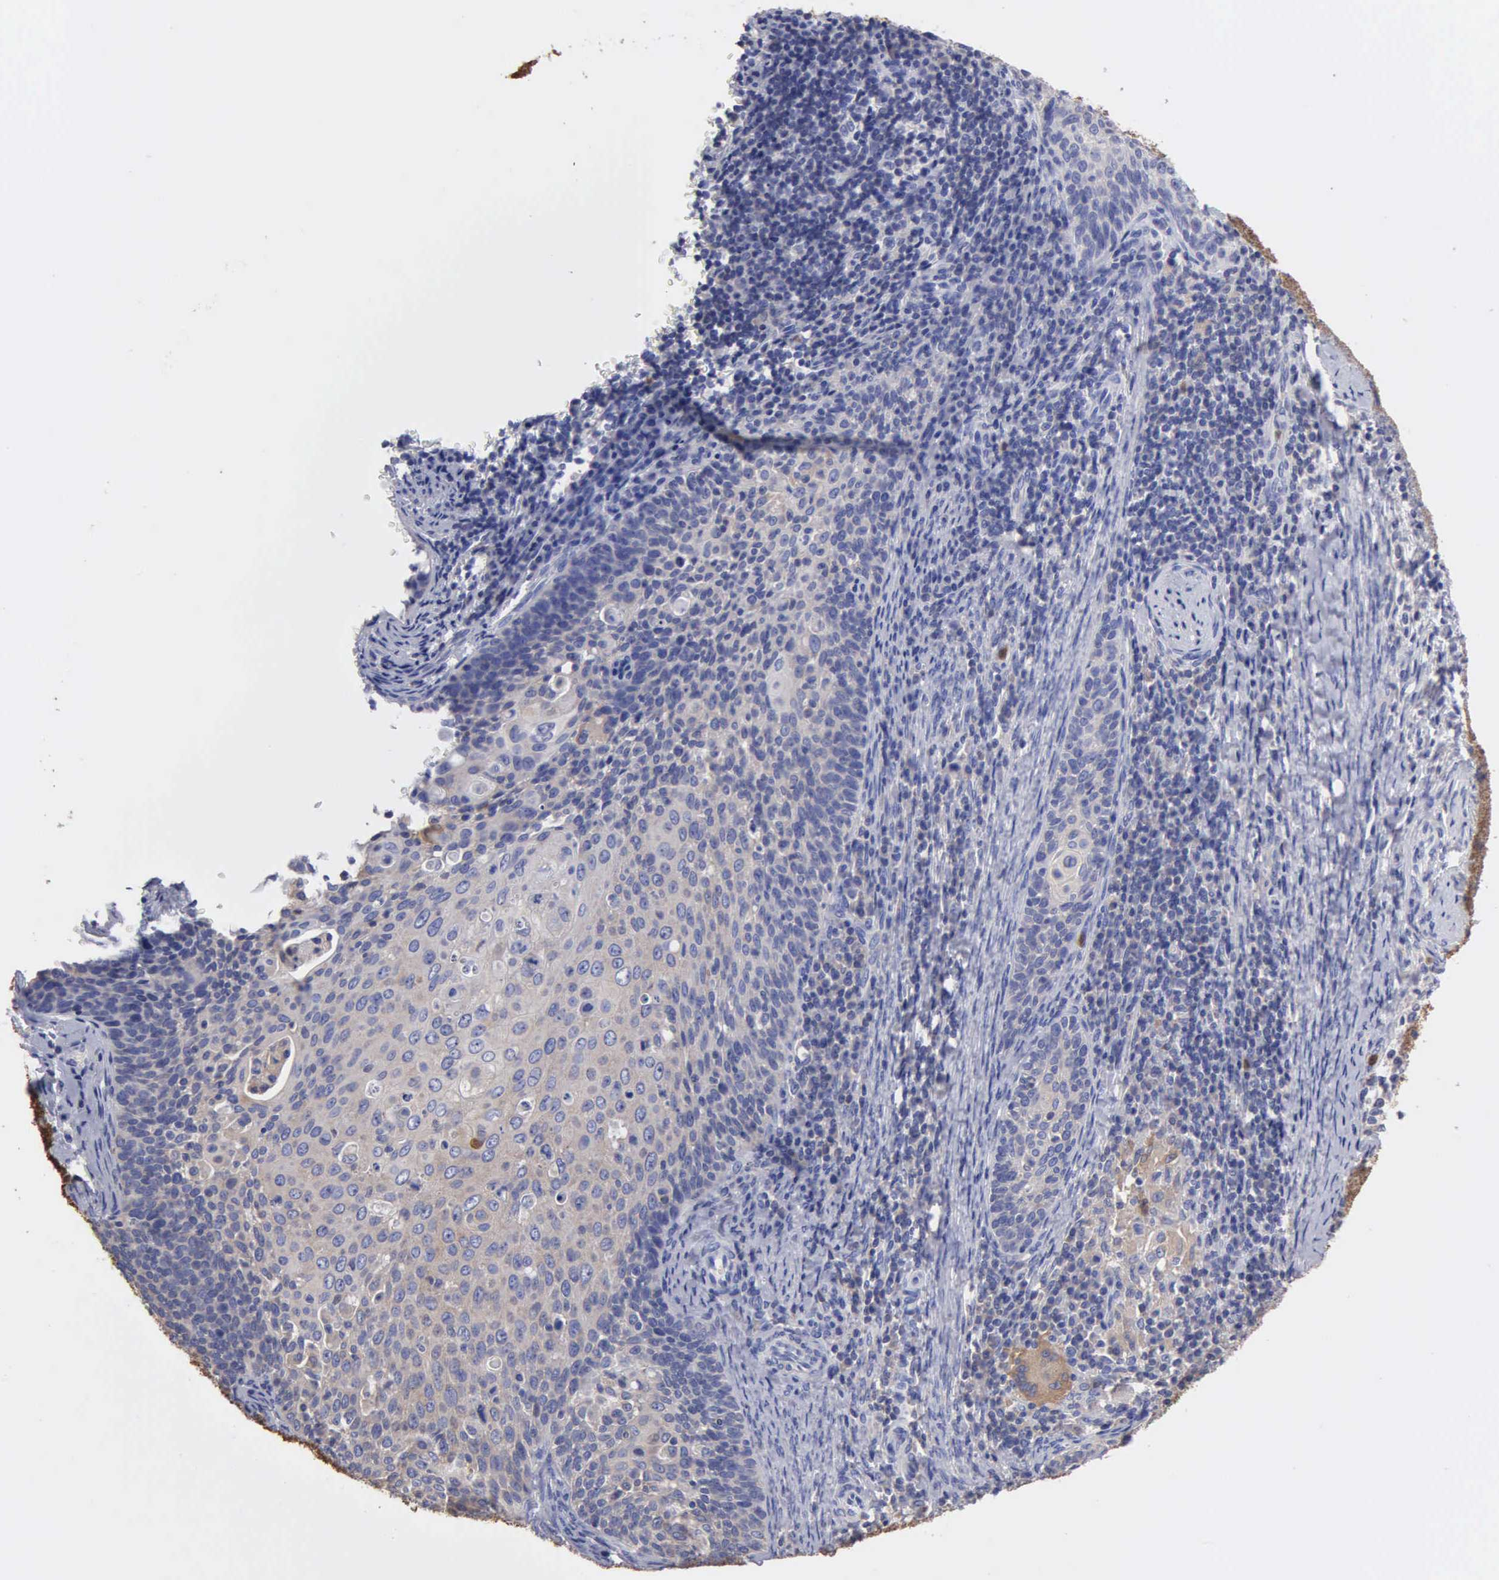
{"staining": {"intensity": "weak", "quantity": "<25%", "location": "cytoplasmic/membranous"}, "tissue": "cervical cancer", "cell_type": "Tumor cells", "image_type": "cancer", "snomed": [{"axis": "morphology", "description": "Squamous cell carcinoma, NOS"}, {"axis": "topography", "description": "Cervix"}], "caption": "IHC image of cervical cancer stained for a protein (brown), which displays no positivity in tumor cells.", "gene": "G6PD", "patient": {"sex": "female", "age": 33}}